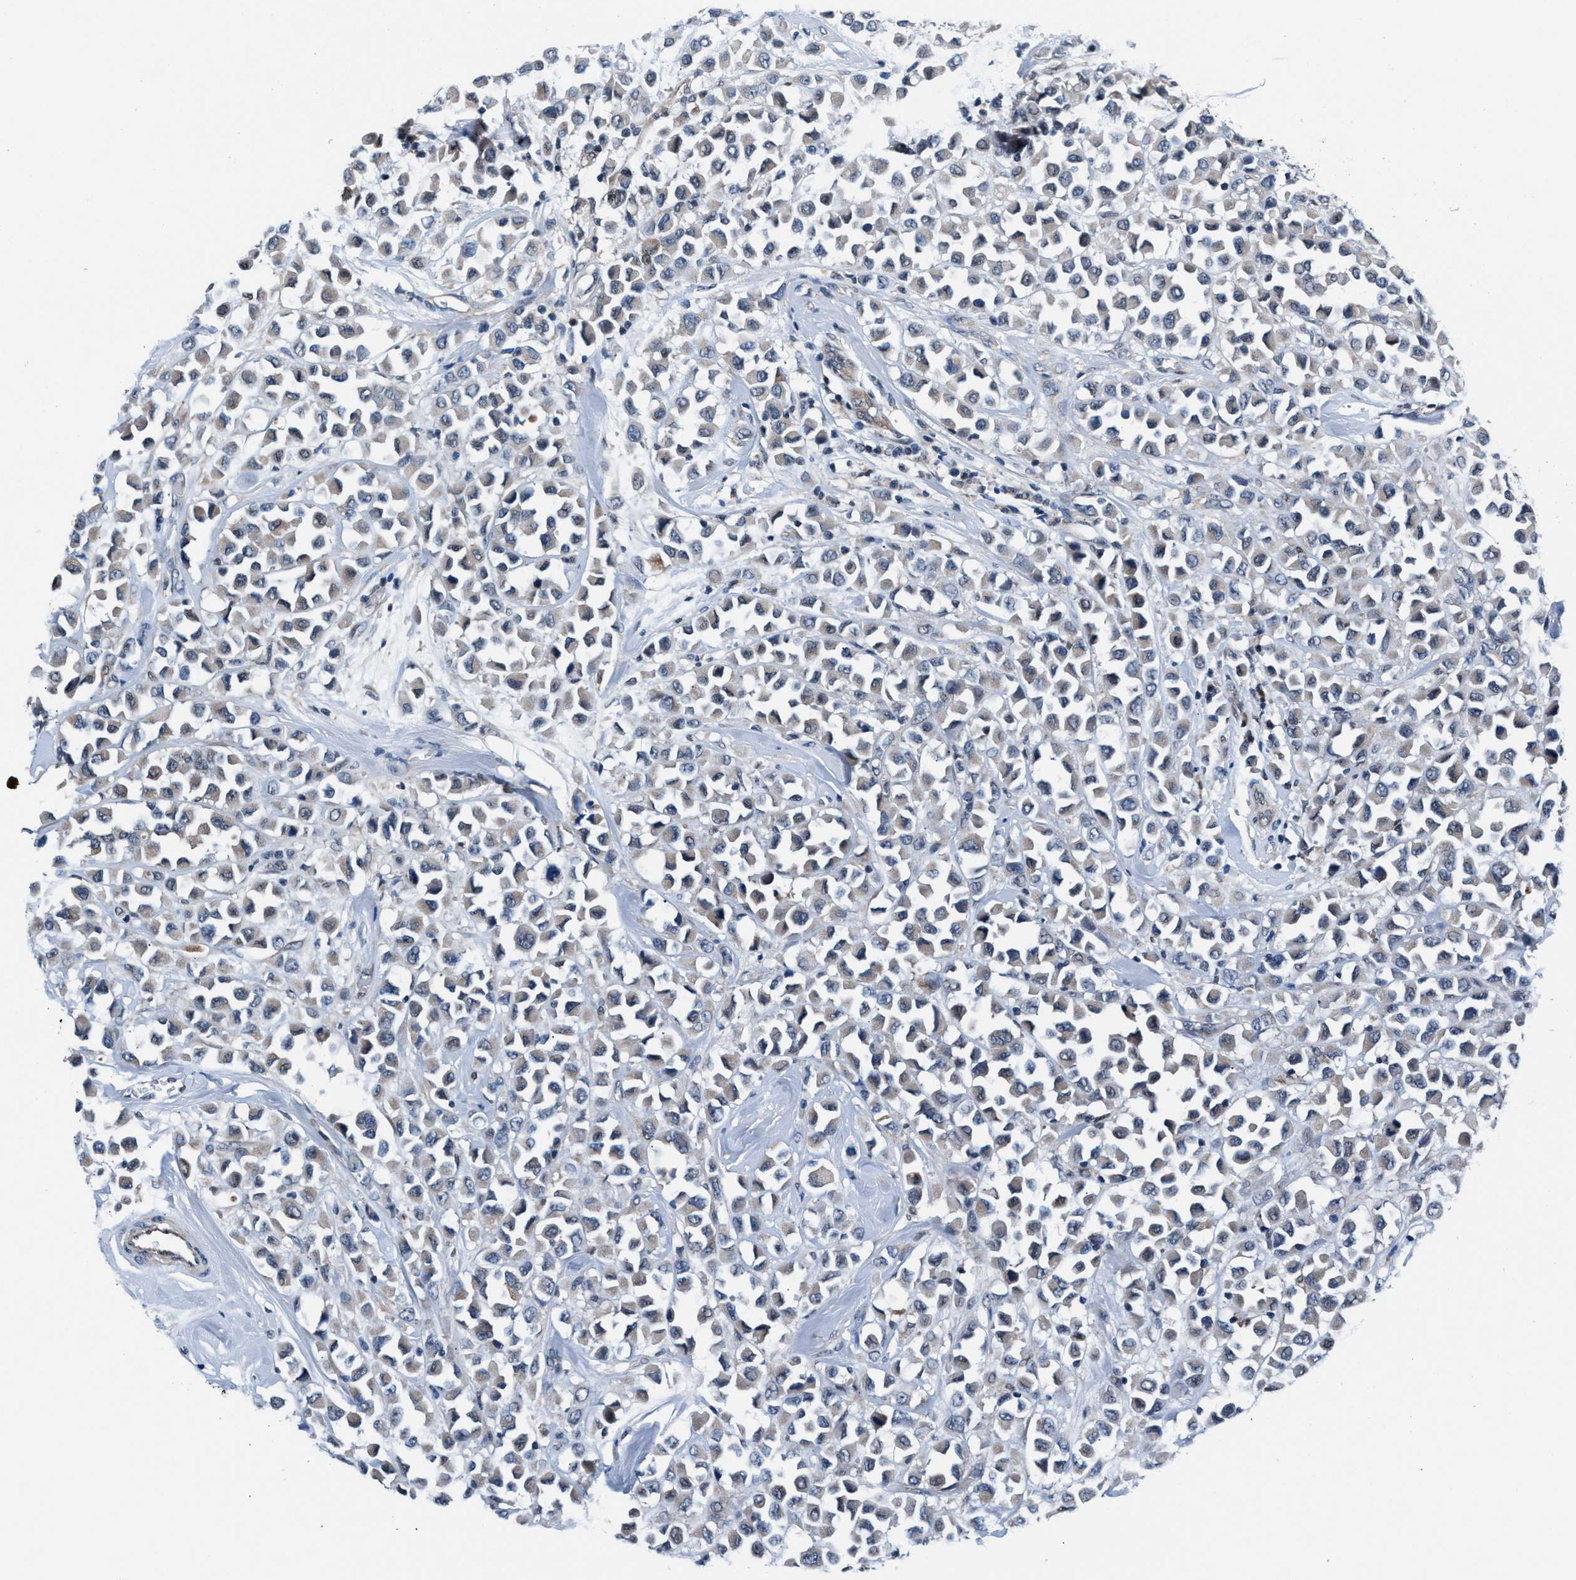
{"staining": {"intensity": "negative", "quantity": "none", "location": "none"}, "tissue": "breast cancer", "cell_type": "Tumor cells", "image_type": "cancer", "snomed": [{"axis": "morphology", "description": "Duct carcinoma"}, {"axis": "topography", "description": "Breast"}], "caption": "An immunohistochemistry (IHC) image of breast cancer is shown. There is no staining in tumor cells of breast cancer. The staining is performed using DAB (3,3'-diaminobenzidine) brown chromogen with nuclei counter-stained in using hematoxylin.", "gene": "PRPSAP2", "patient": {"sex": "female", "age": 61}}